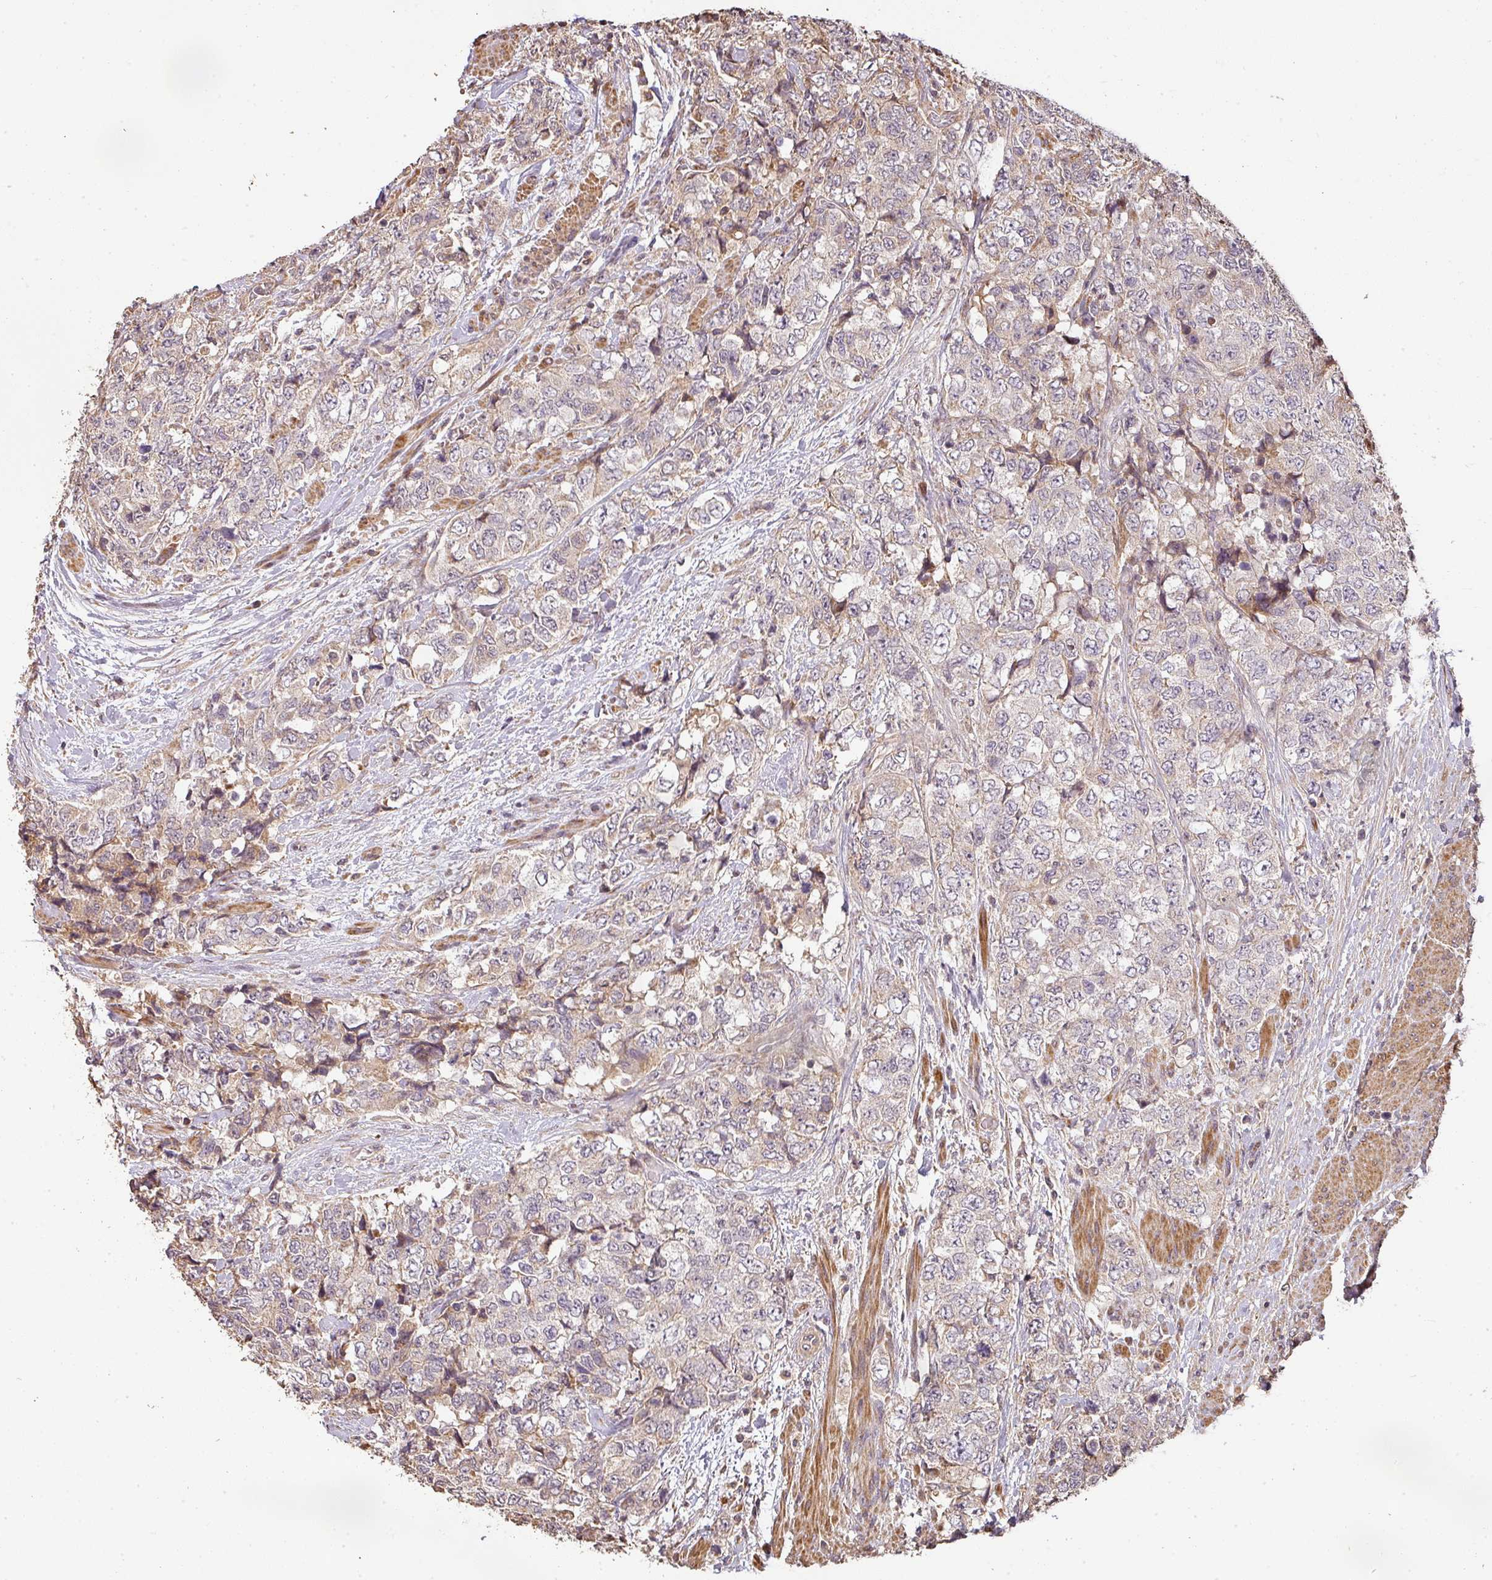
{"staining": {"intensity": "negative", "quantity": "none", "location": "none"}, "tissue": "urothelial cancer", "cell_type": "Tumor cells", "image_type": "cancer", "snomed": [{"axis": "morphology", "description": "Urothelial carcinoma, High grade"}, {"axis": "topography", "description": "Urinary bladder"}], "caption": "High power microscopy image of an IHC histopathology image of urothelial cancer, revealing no significant positivity in tumor cells.", "gene": "BPIFB3", "patient": {"sex": "female", "age": 78}}